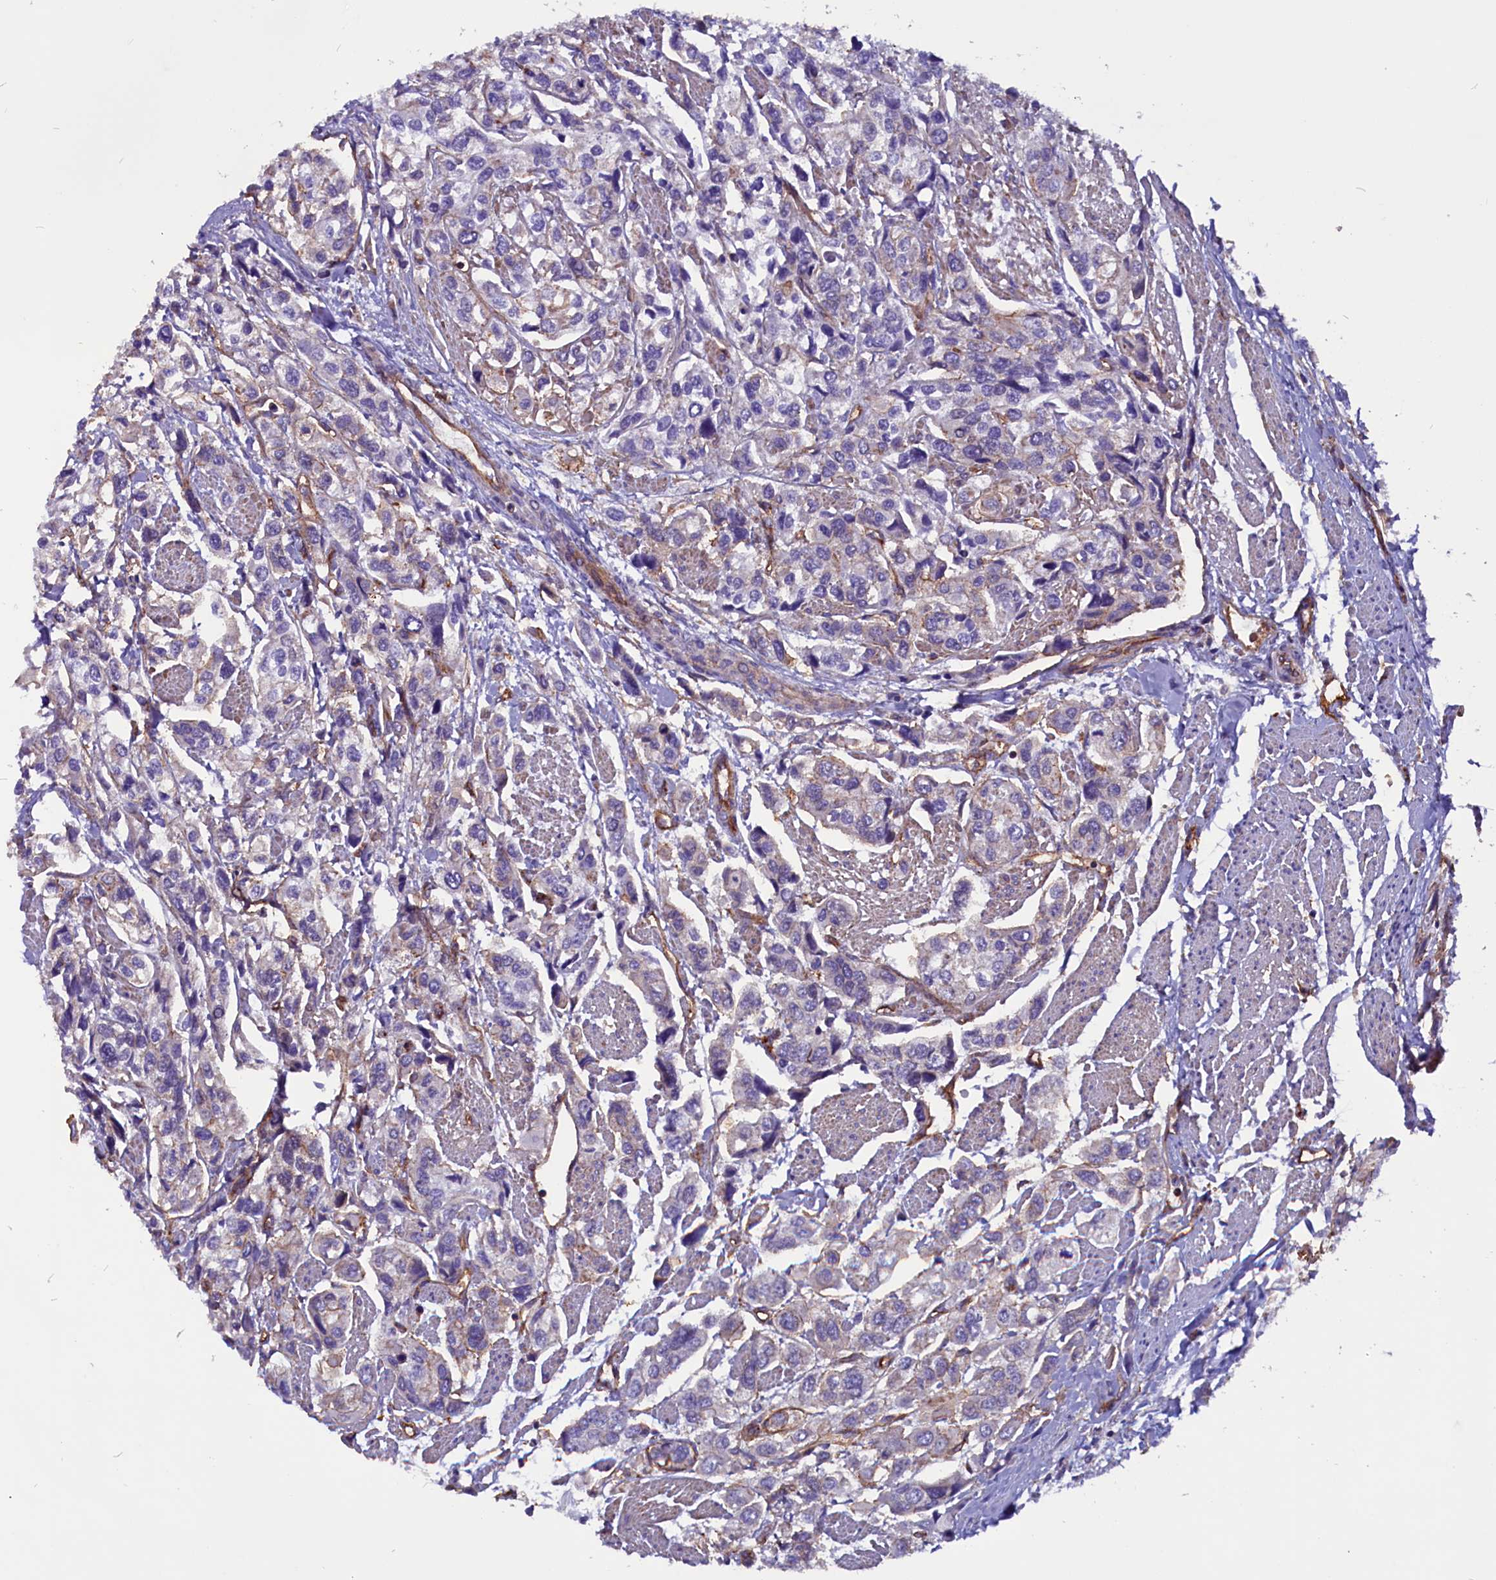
{"staining": {"intensity": "negative", "quantity": "none", "location": "none"}, "tissue": "urothelial cancer", "cell_type": "Tumor cells", "image_type": "cancer", "snomed": [{"axis": "morphology", "description": "Urothelial carcinoma, High grade"}, {"axis": "topography", "description": "Urinary bladder"}], "caption": "Protein analysis of urothelial carcinoma (high-grade) displays no significant positivity in tumor cells.", "gene": "ZNF749", "patient": {"sex": "male", "age": 67}}